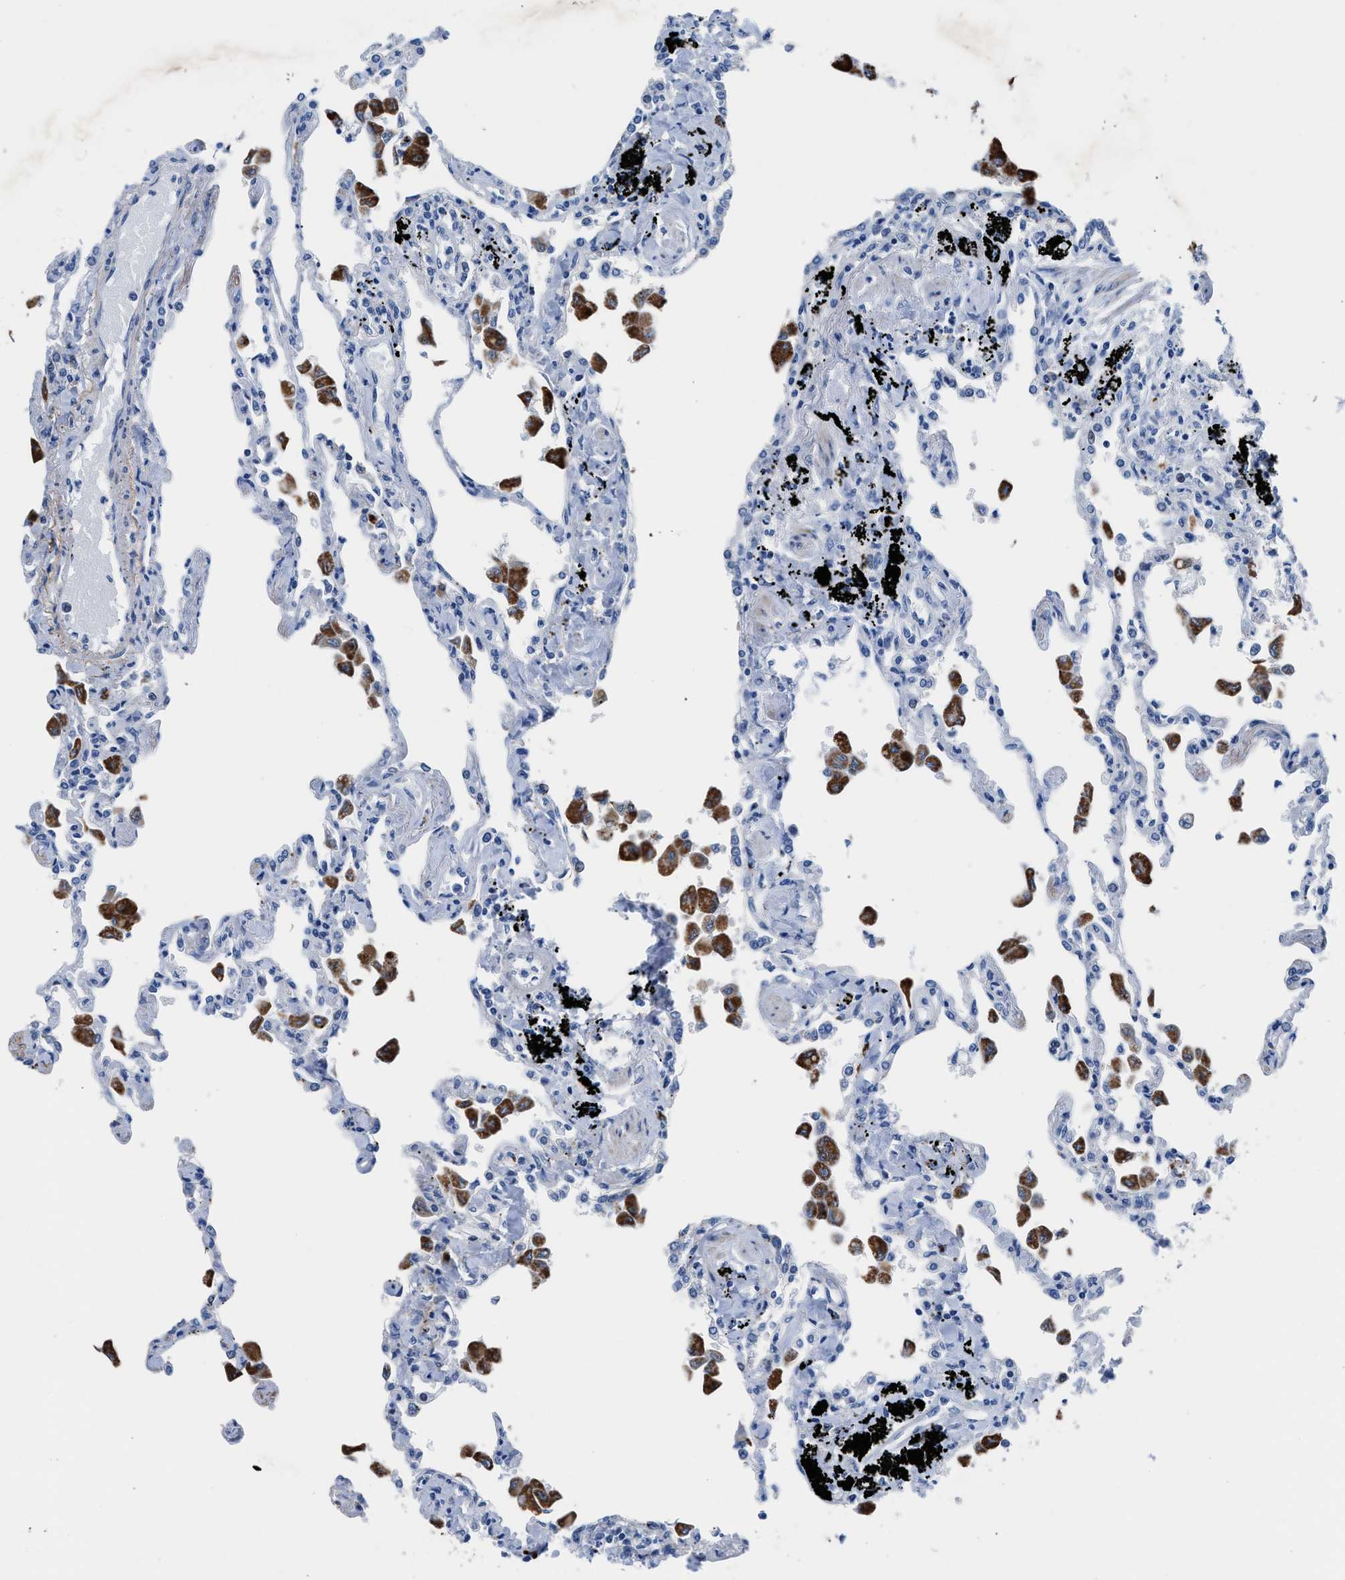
{"staining": {"intensity": "negative", "quantity": "none", "location": "none"}, "tissue": "lung", "cell_type": "Alveolar cells", "image_type": "normal", "snomed": [{"axis": "morphology", "description": "Normal tissue, NOS"}, {"axis": "topography", "description": "Bronchus"}, {"axis": "topography", "description": "Lung"}], "caption": "Image shows no protein expression in alveolar cells of normal lung.", "gene": "UAP1", "patient": {"sex": "female", "age": 49}}